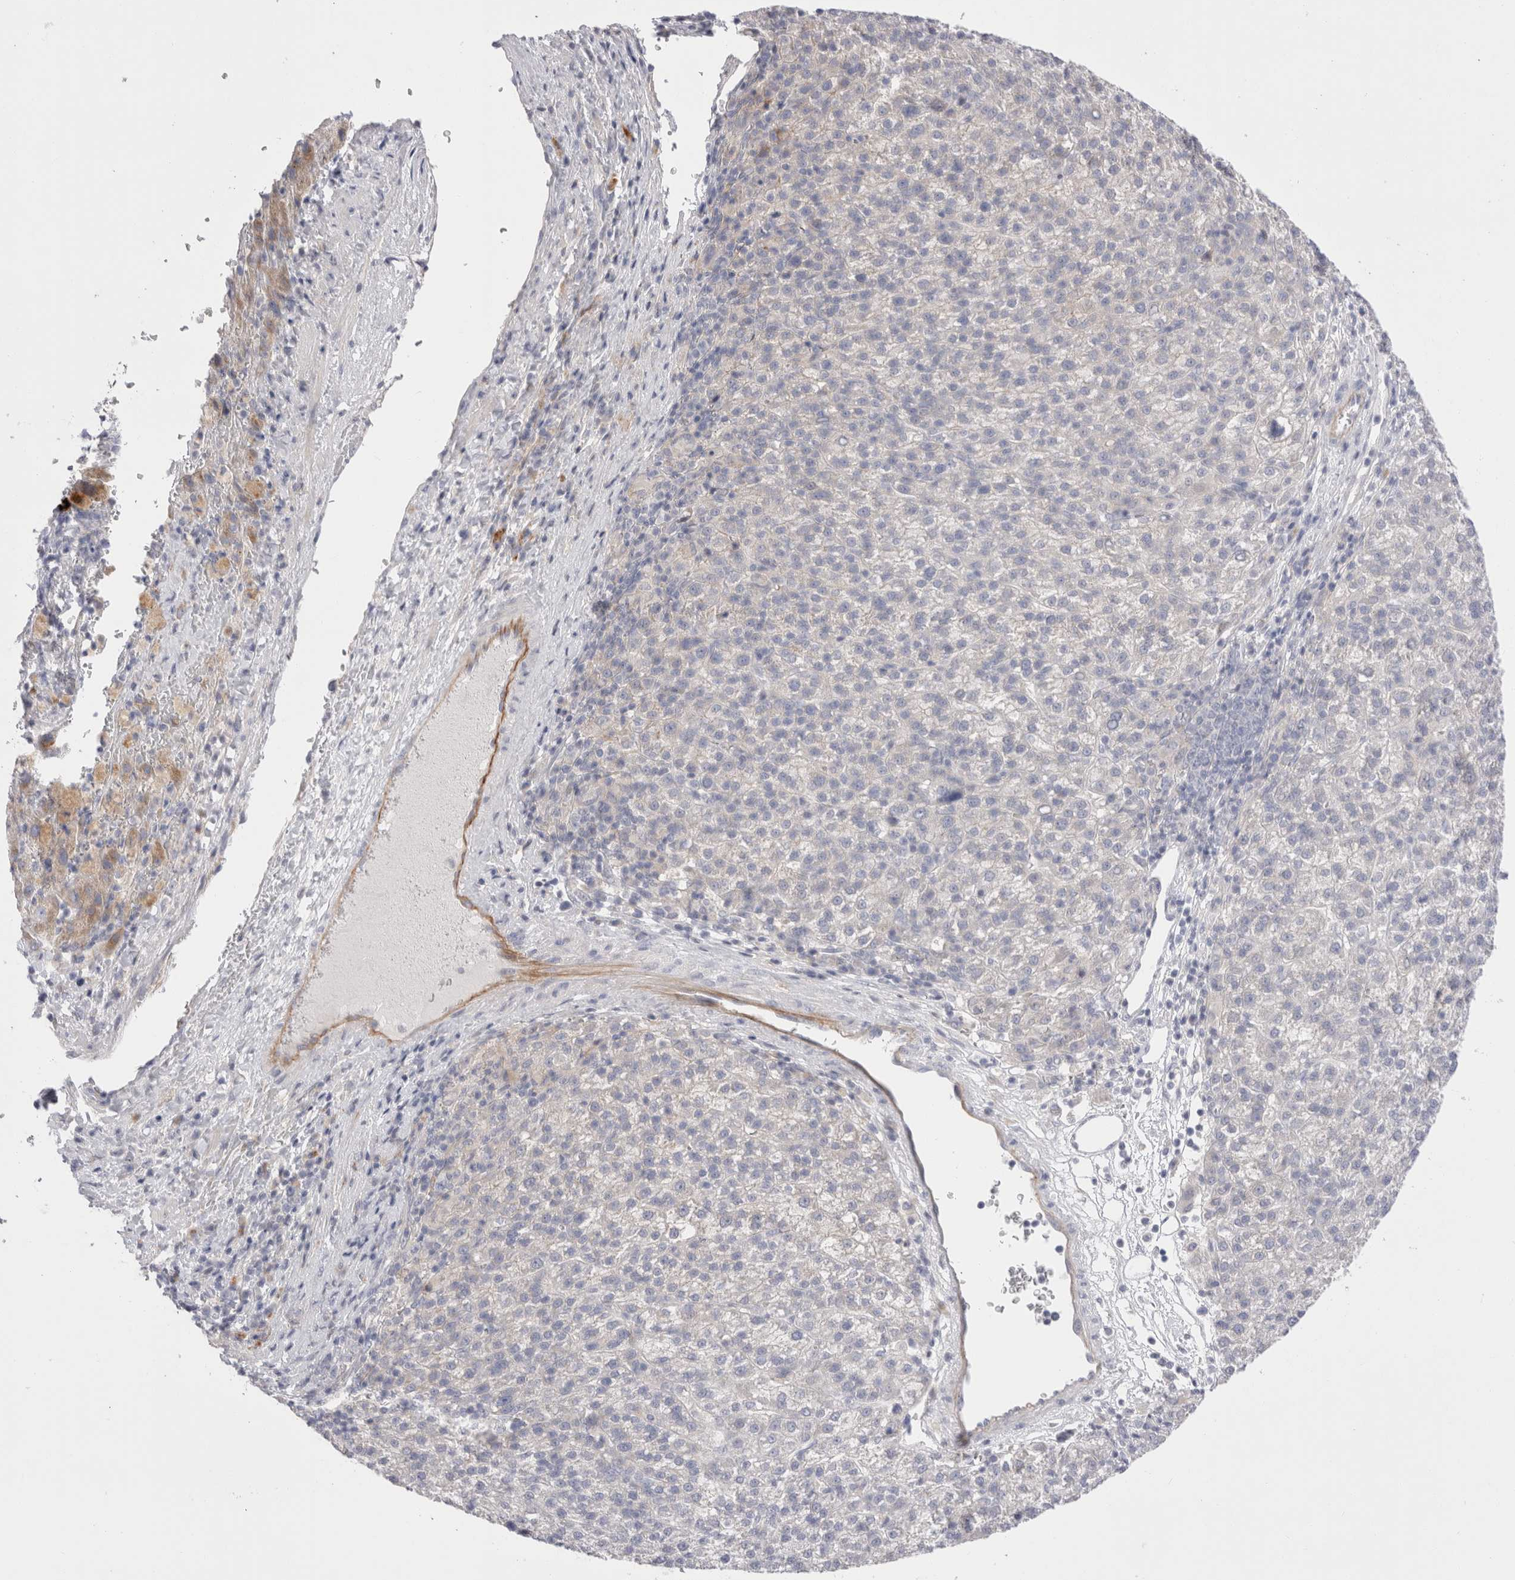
{"staining": {"intensity": "negative", "quantity": "none", "location": "none"}, "tissue": "liver cancer", "cell_type": "Tumor cells", "image_type": "cancer", "snomed": [{"axis": "morphology", "description": "Carcinoma, Hepatocellular, NOS"}, {"axis": "topography", "description": "Liver"}], "caption": "Immunohistochemistry photomicrograph of liver cancer (hepatocellular carcinoma) stained for a protein (brown), which displays no positivity in tumor cells.", "gene": "SPINK2", "patient": {"sex": "female", "age": 58}}